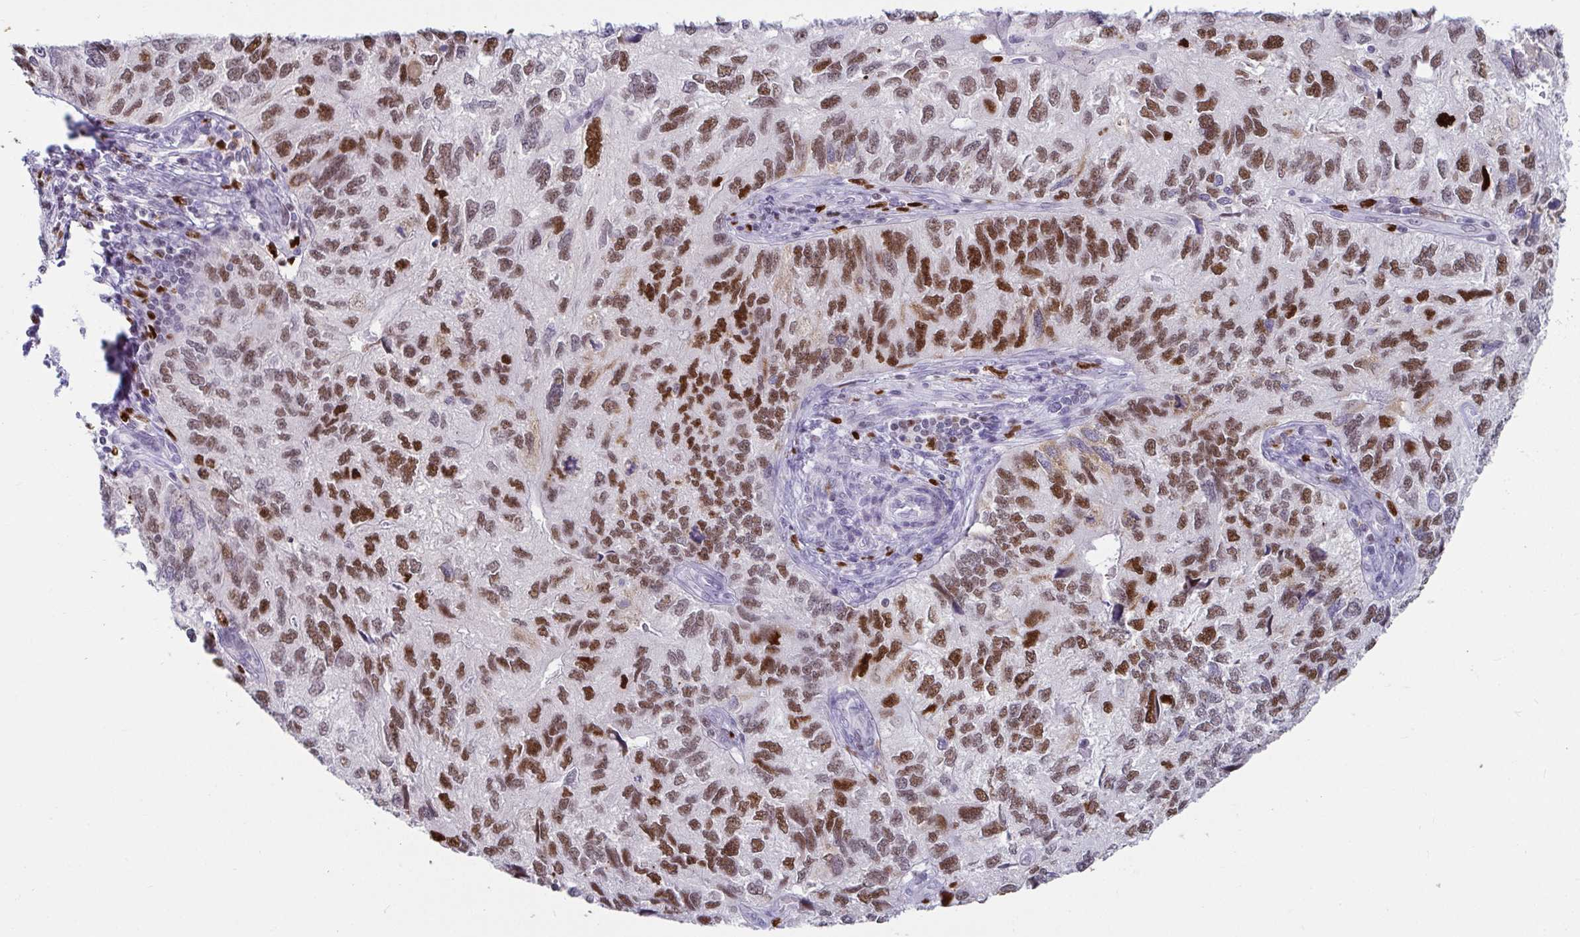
{"staining": {"intensity": "strong", "quantity": ">75%", "location": "nuclear"}, "tissue": "endometrial cancer", "cell_type": "Tumor cells", "image_type": "cancer", "snomed": [{"axis": "morphology", "description": "Carcinoma, NOS"}, {"axis": "topography", "description": "Uterus"}], "caption": "Immunohistochemical staining of human endometrial carcinoma shows strong nuclear protein expression in about >75% of tumor cells. The staining was performed using DAB (3,3'-diaminobenzidine) to visualize the protein expression in brown, while the nuclei were stained in blue with hematoxylin (Magnification: 20x).", "gene": "ZNF586", "patient": {"sex": "female", "age": 76}}